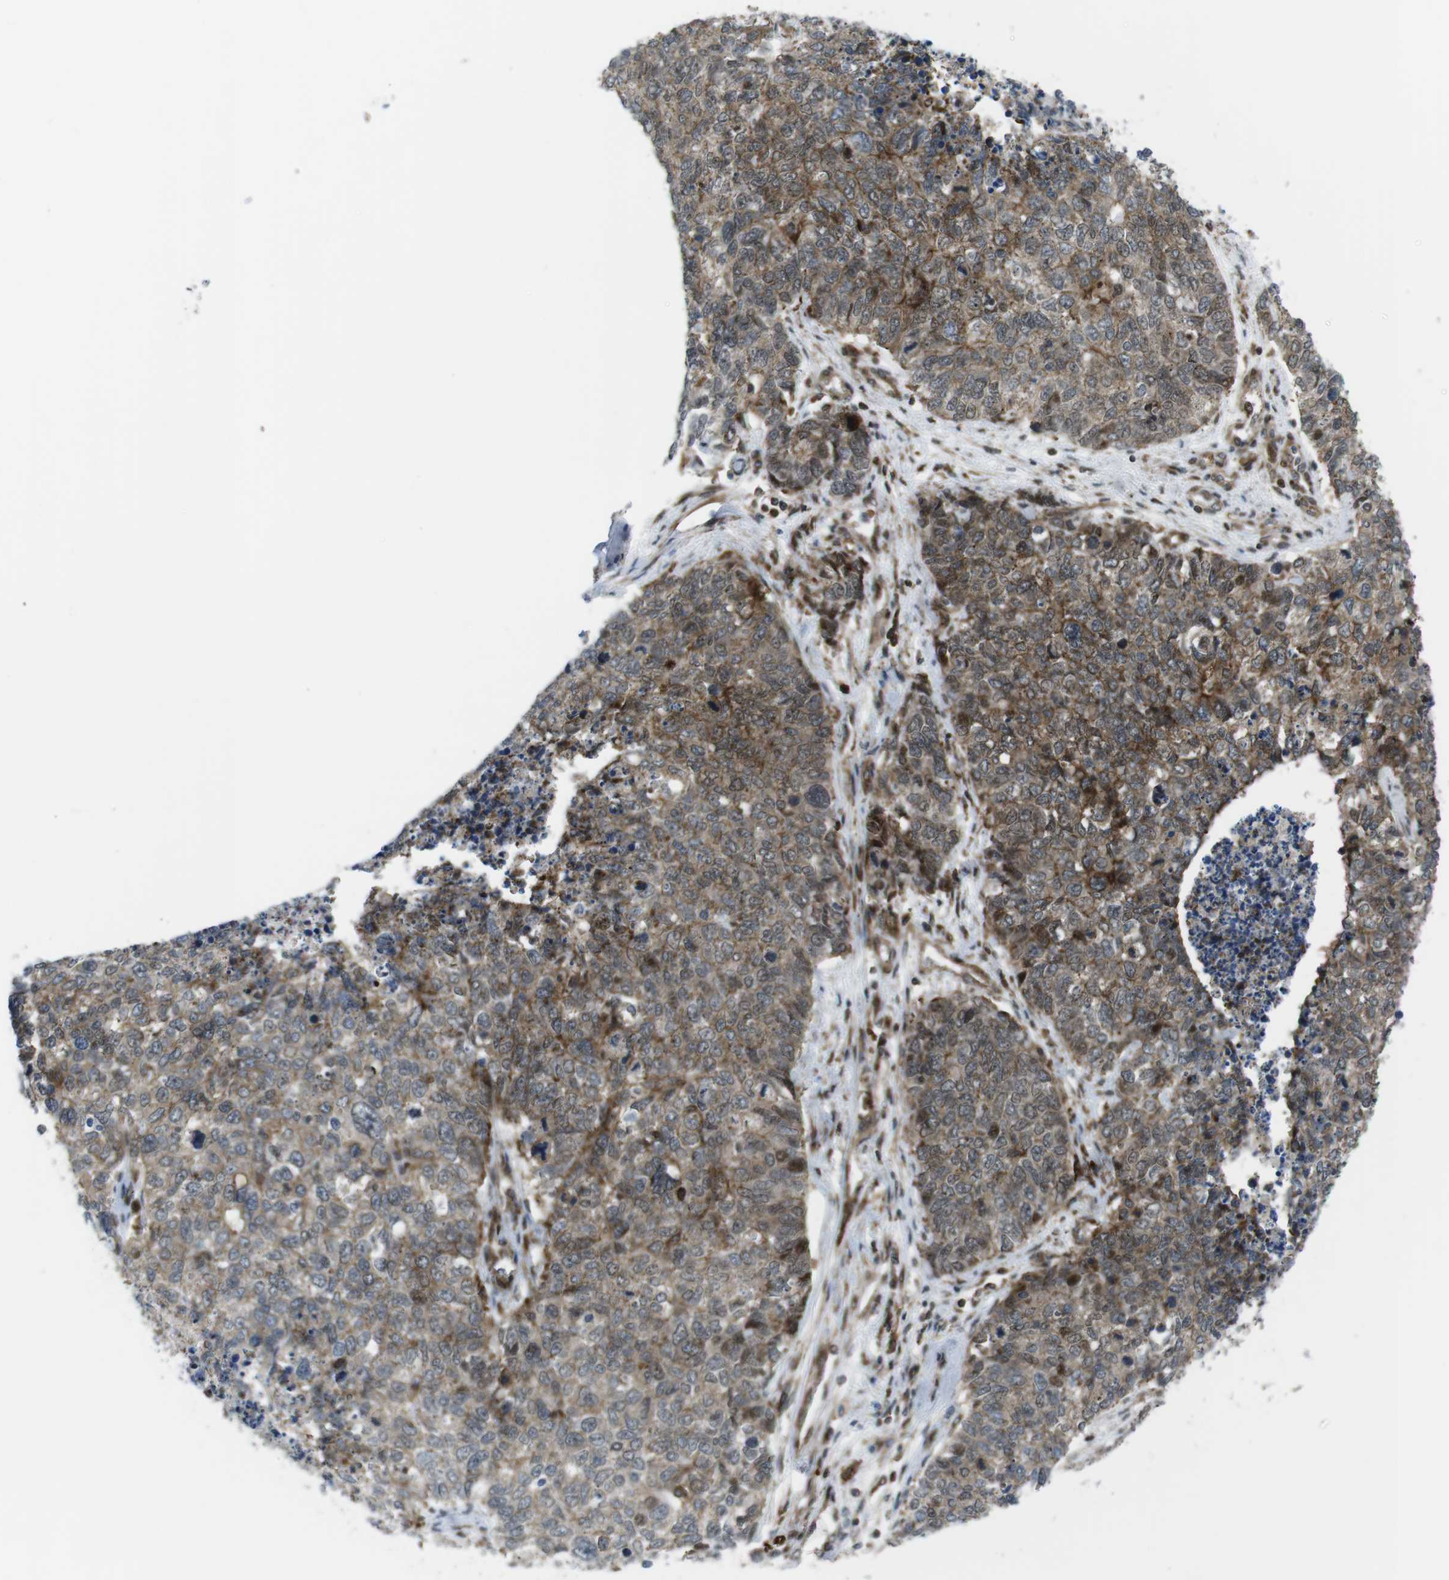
{"staining": {"intensity": "moderate", "quantity": "25%-75%", "location": "cytoplasmic/membranous"}, "tissue": "cervical cancer", "cell_type": "Tumor cells", "image_type": "cancer", "snomed": [{"axis": "morphology", "description": "Squamous cell carcinoma, NOS"}, {"axis": "topography", "description": "Cervix"}], "caption": "The photomicrograph displays a brown stain indicating the presence of a protein in the cytoplasmic/membranous of tumor cells in cervical squamous cell carcinoma.", "gene": "CUL7", "patient": {"sex": "female", "age": 63}}